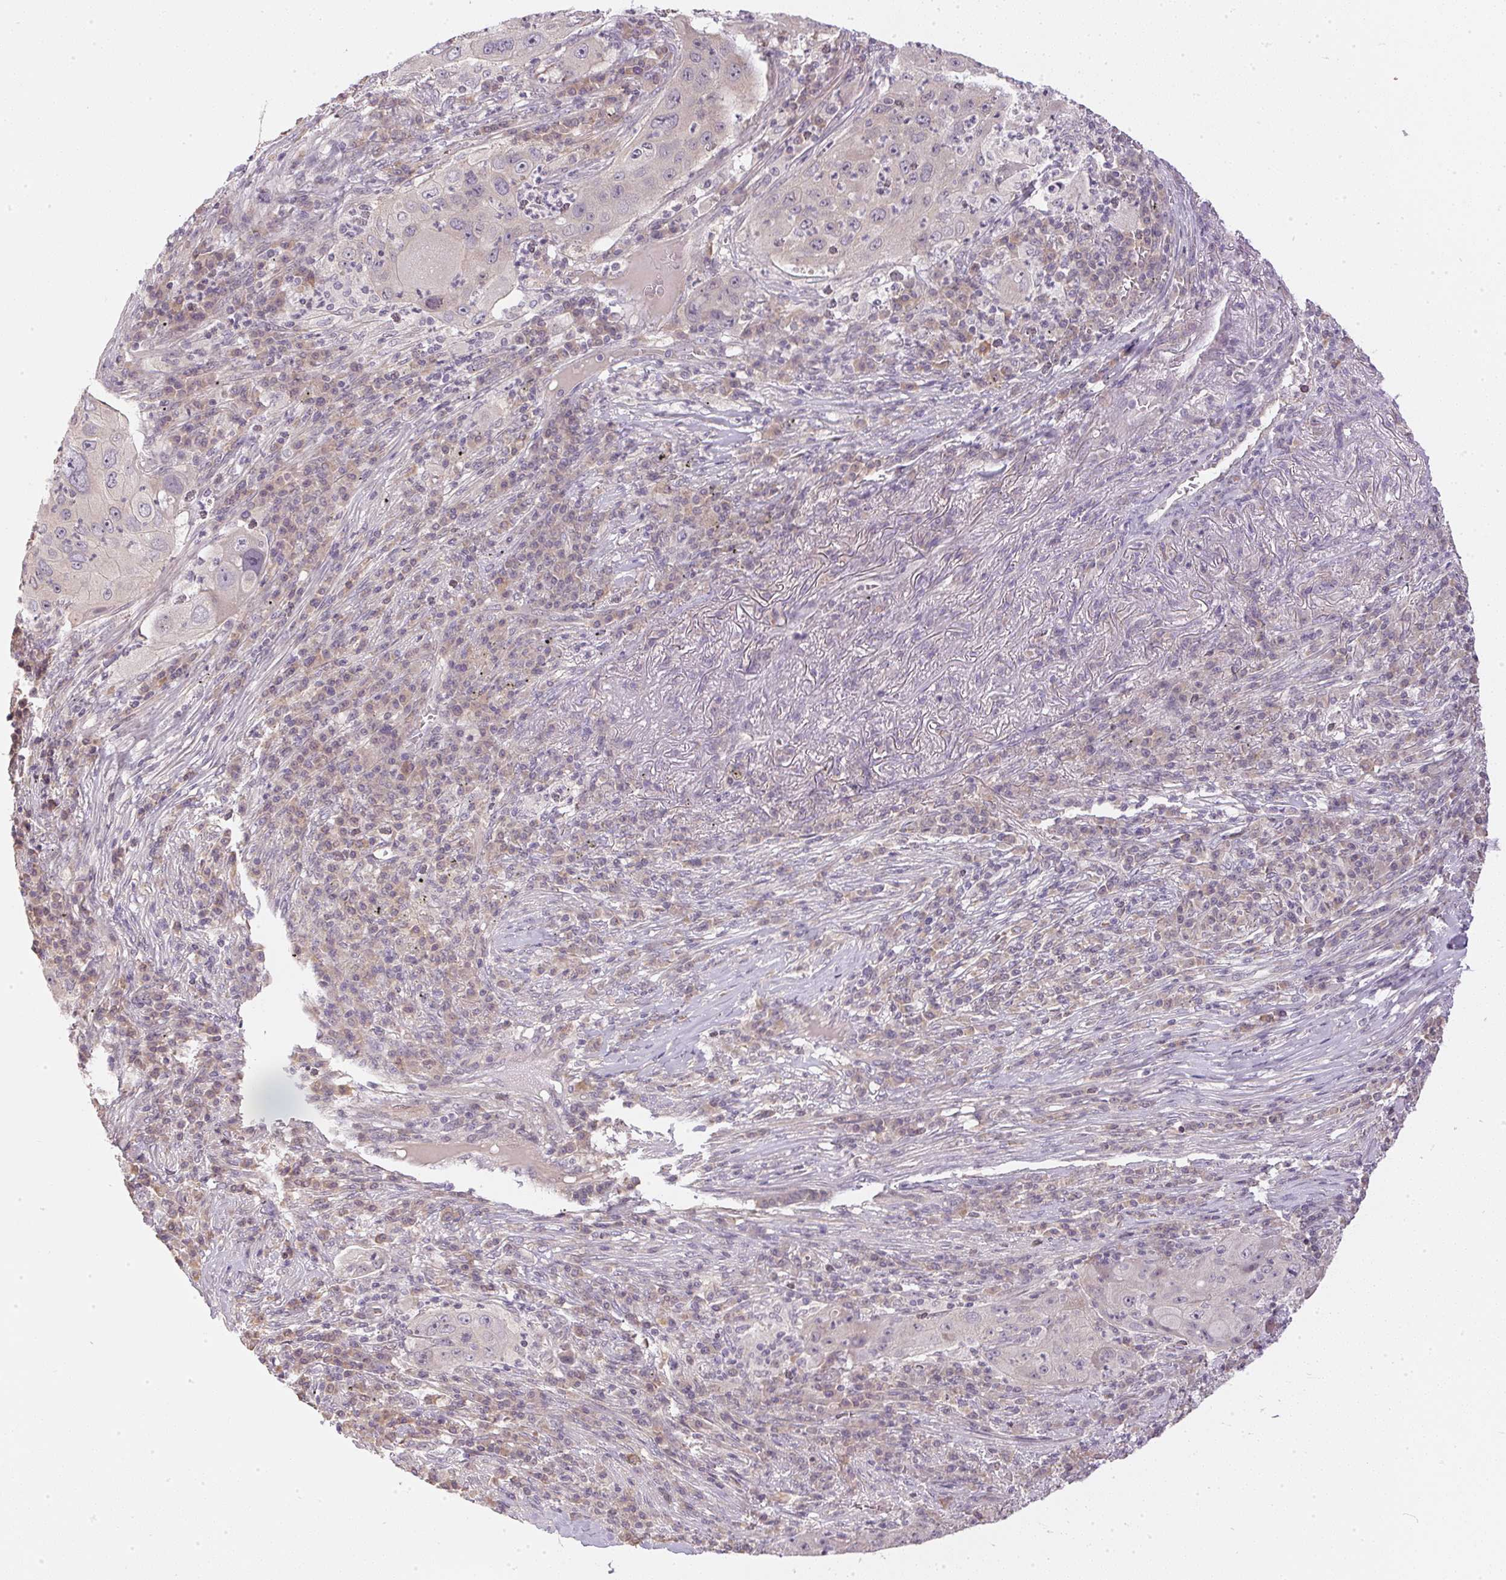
{"staining": {"intensity": "negative", "quantity": "none", "location": "none"}, "tissue": "lung cancer", "cell_type": "Tumor cells", "image_type": "cancer", "snomed": [{"axis": "morphology", "description": "Squamous cell carcinoma, NOS"}, {"axis": "topography", "description": "Lung"}], "caption": "IHC histopathology image of lung cancer stained for a protein (brown), which reveals no positivity in tumor cells.", "gene": "TTC23L", "patient": {"sex": "female", "age": 59}}